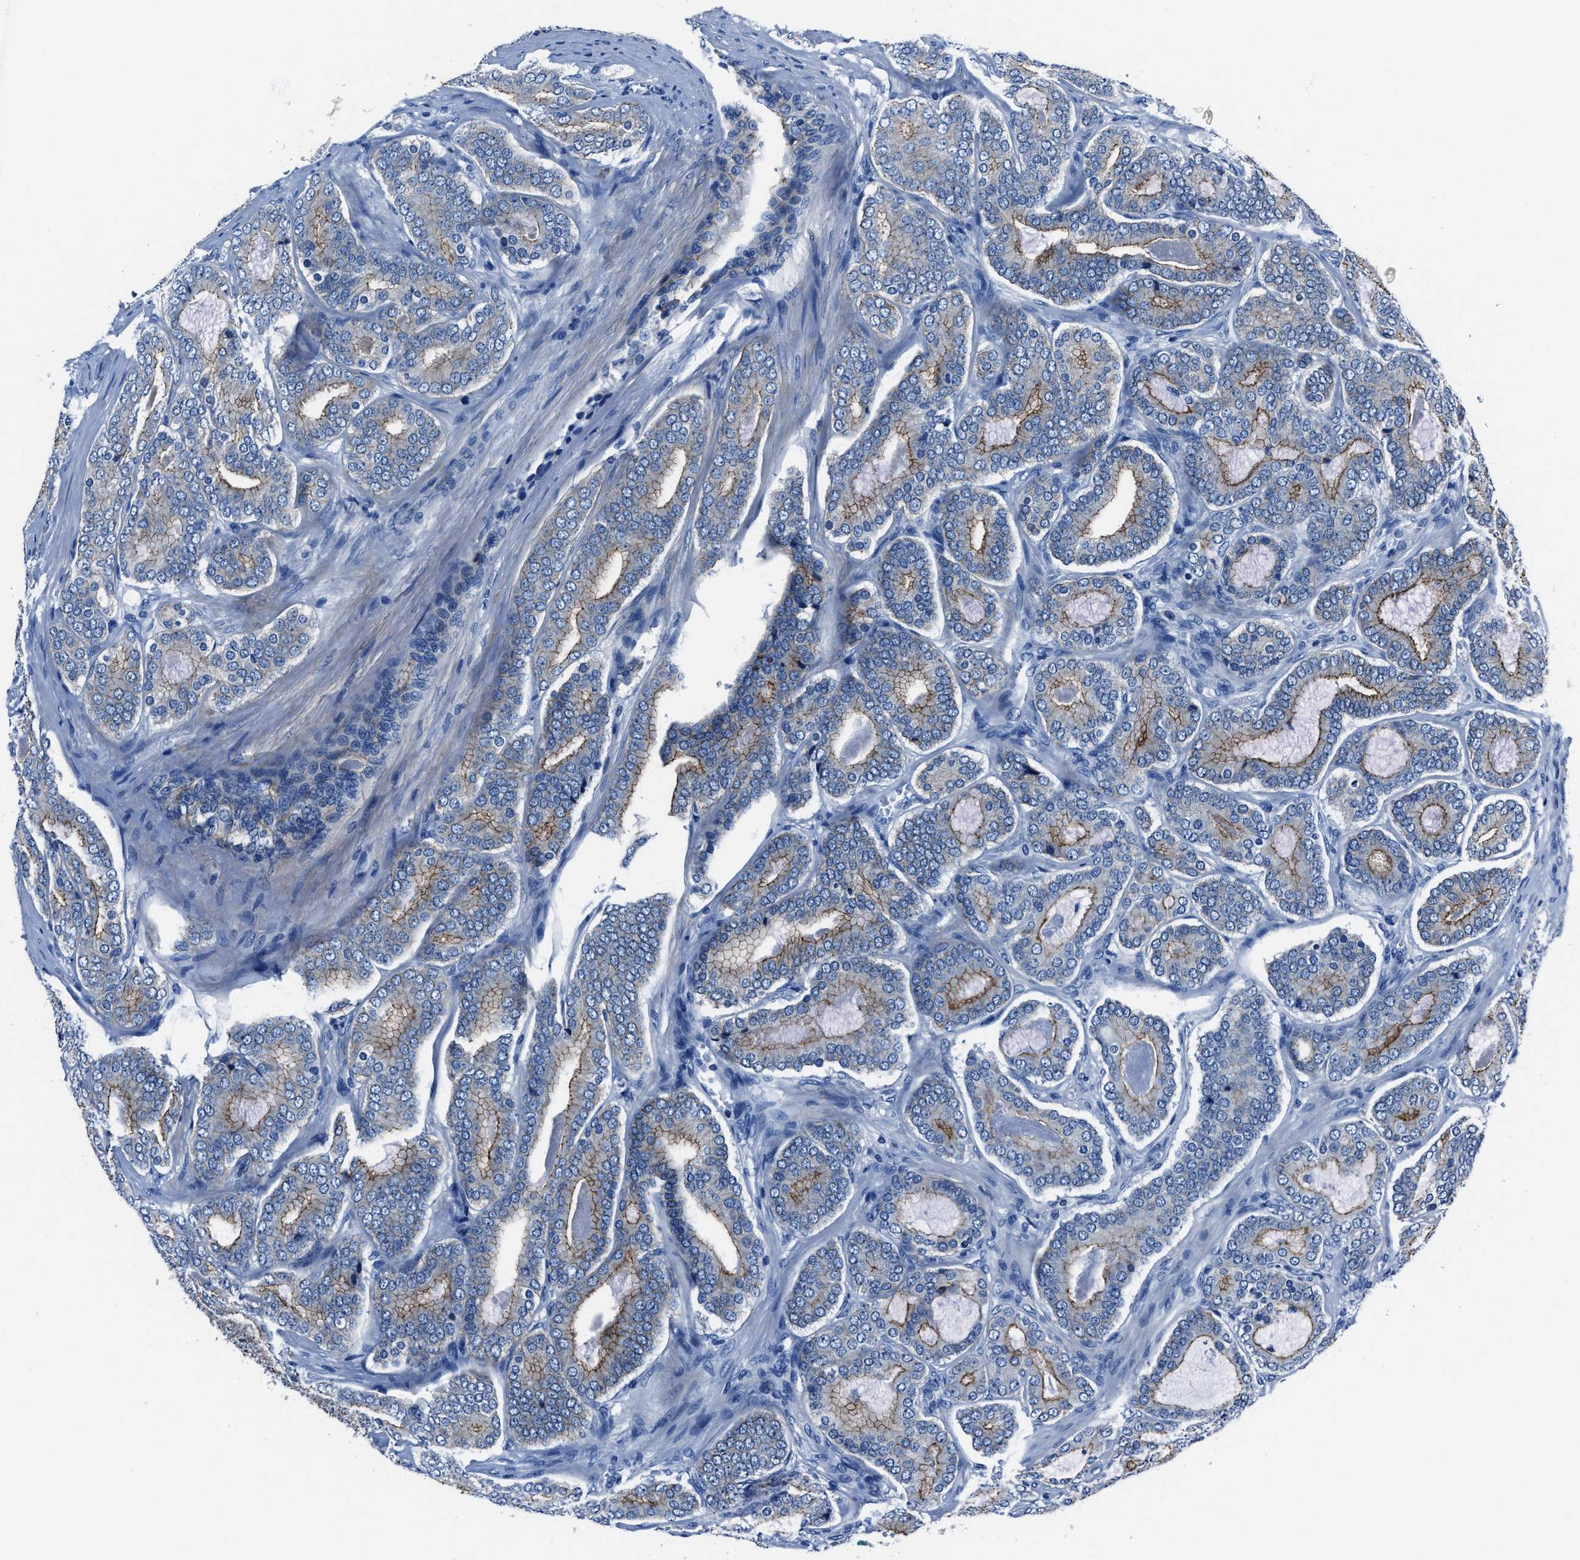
{"staining": {"intensity": "moderate", "quantity": ">75%", "location": "cytoplasmic/membranous"}, "tissue": "prostate cancer", "cell_type": "Tumor cells", "image_type": "cancer", "snomed": [{"axis": "morphology", "description": "Adenocarcinoma, High grade"}, {"axis": "topography", "description": "Prostate"}], "caption": "Tumor cells display medium levels of moderate cytoplasmic/membranous staining in about >75% of cells in prostate high-grade adenocarcinoma.", "gene": "LMO7", "patient": {"sex": "male", "age": 60}}